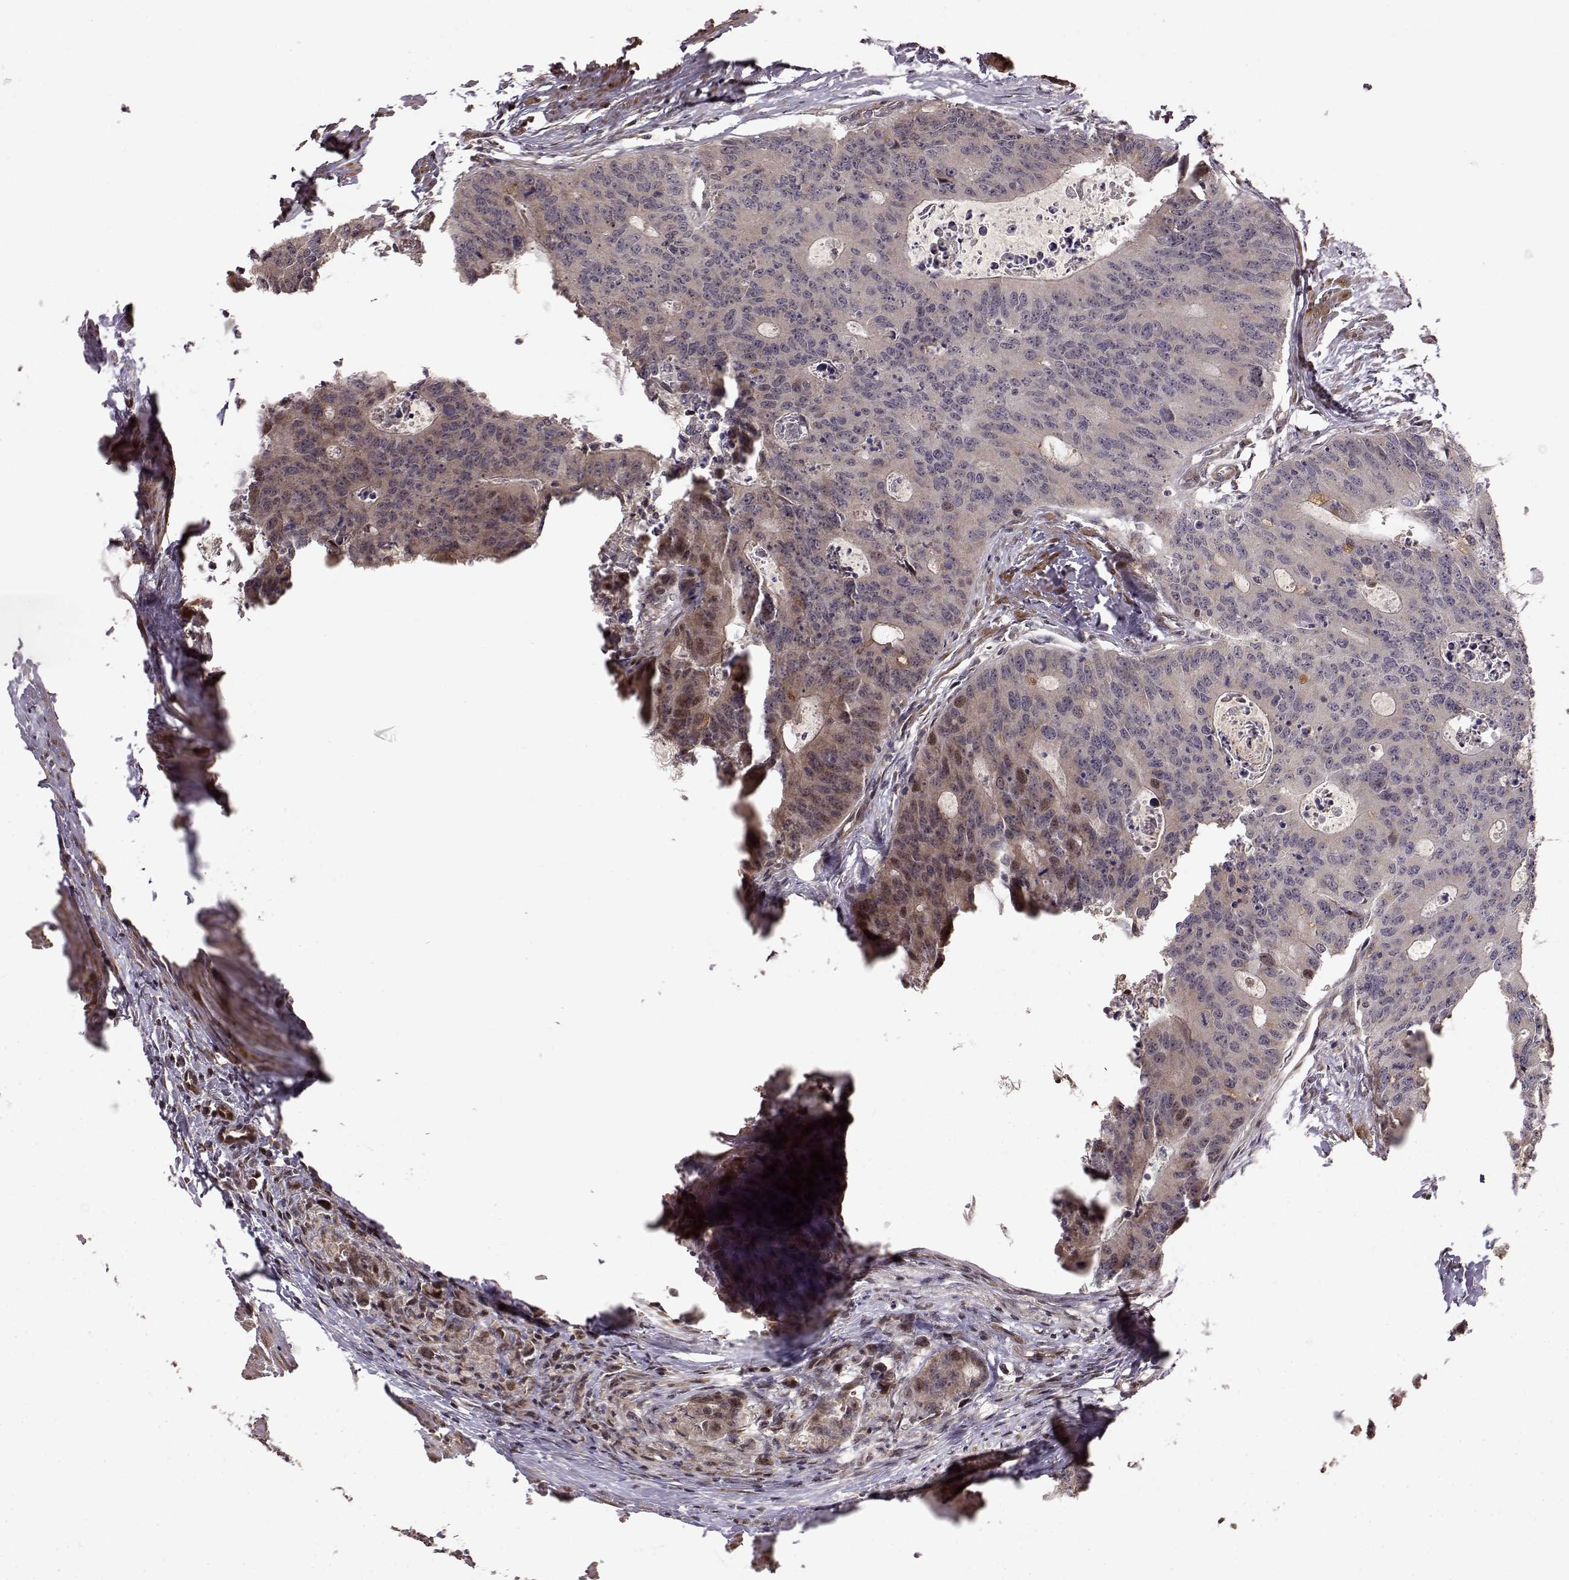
{"staining": {"intensity": "weak", "quantity": "25%-75%", "location": "cytoplasmic/membranous,nuclear"}, "tissue": "colorectal cancer", "cell_type": "Tumor cells", "image_type": "cancer", "snomed": [{"axis": "morphology", "description": "Adenocarcinoma, NOS"}, {"axis": "topography", "description": "Colon"}], "caption": "A brown stain highlights weak cytoplasmic/membranous and nuclear positivity of a protein in human colorectal cancer tumor cells. (DAB (3,3'-diaminobenzidine) IHC with brightfield microscopy, high magnification).", "gene": "BACH2", "patient": {"sex": "male", "age": 67}}